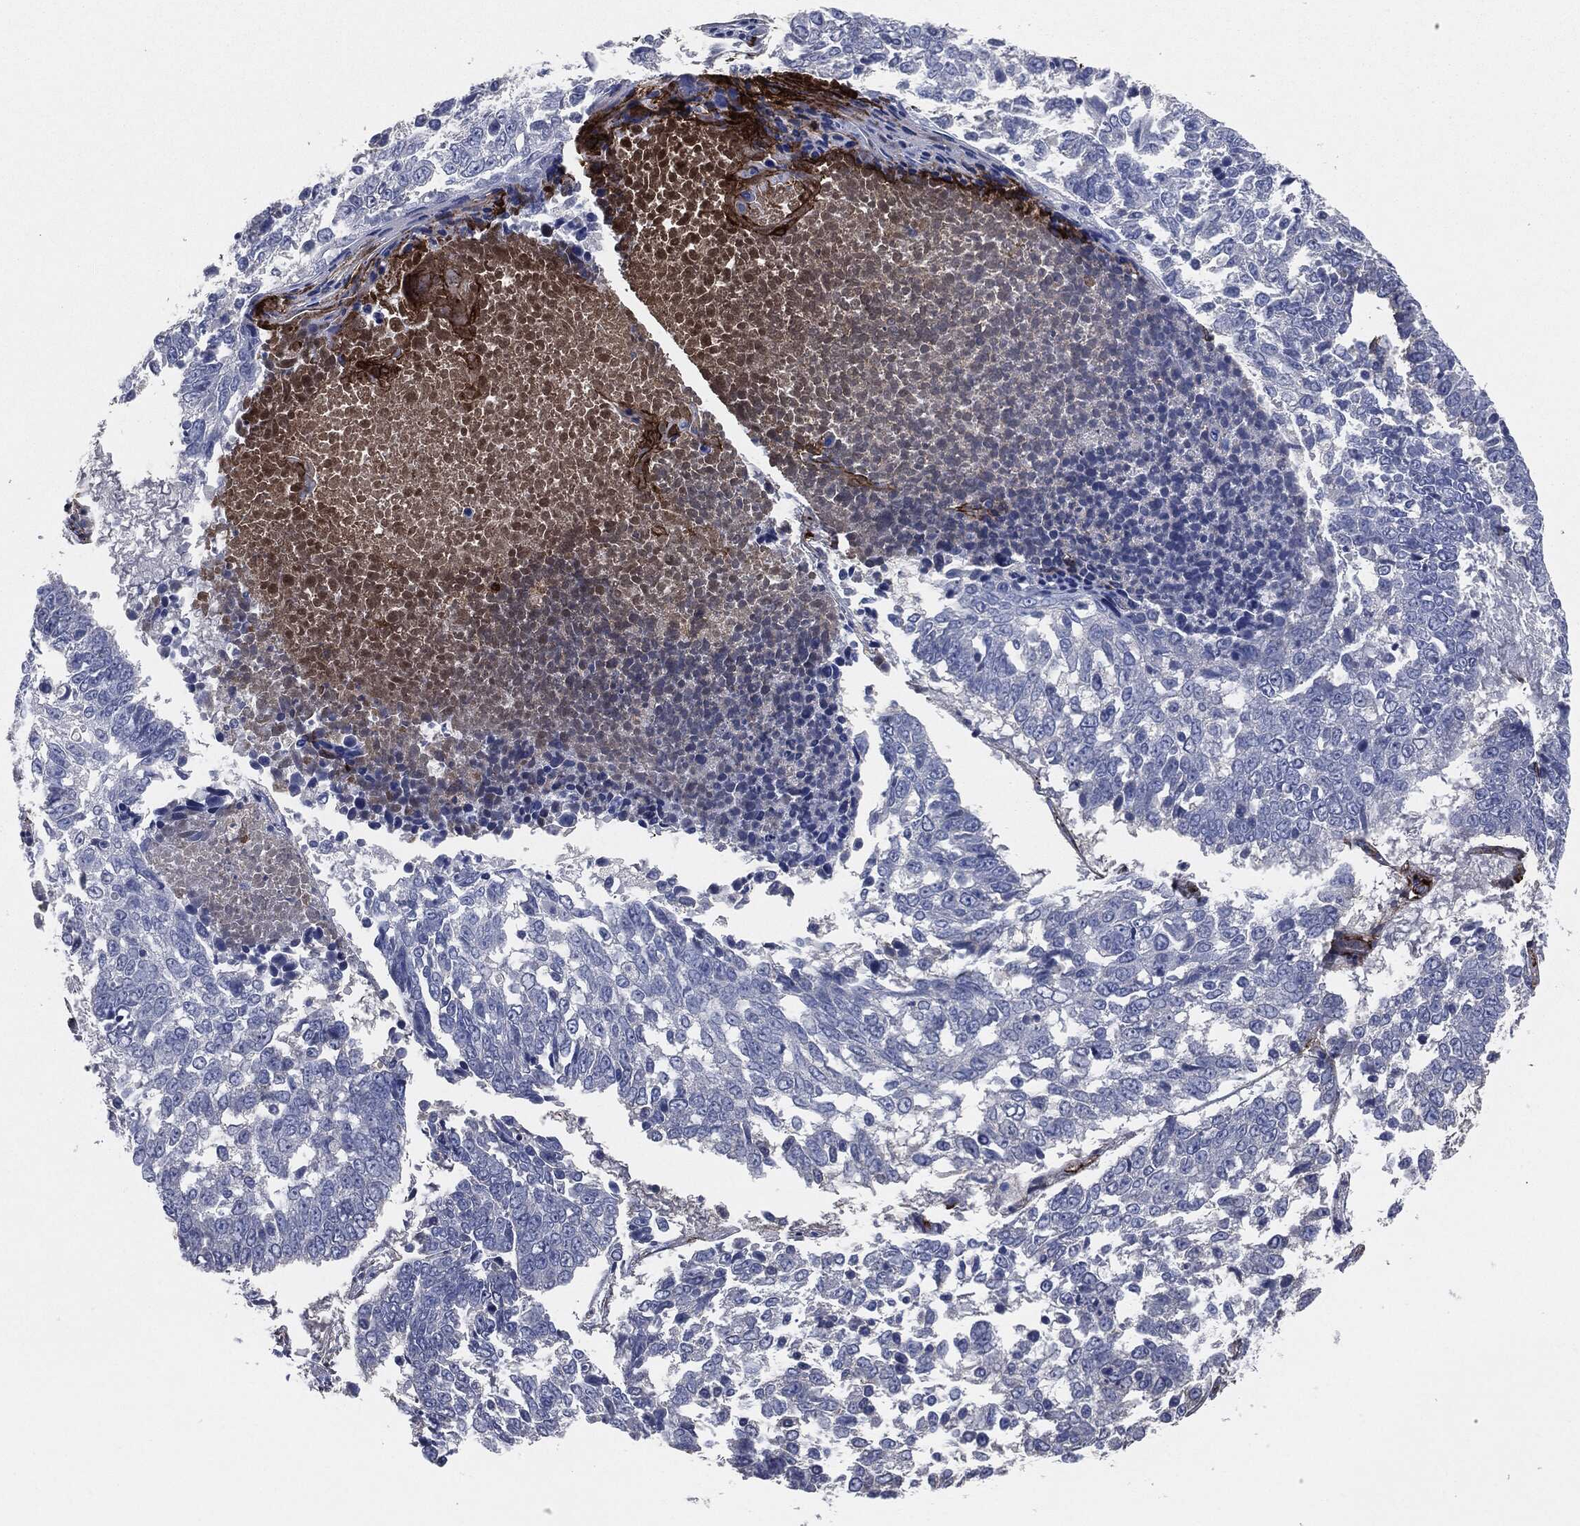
{"staining": {"intensity": "negative", "quantity": "none", "location": "none"}, "tissue": "lung cancer", "cell_type": "Tumor cells", "image_type": "cancer", "snomed": [{"axis": "morphology", "description": "Squamous cell carcinoma, NOS"}, {"axis": "topography", "description": "Lung"}], "caption": "High magnification brightfield microscopy of lung cancer (squamous cell carcinoma) stained with DAB (brown) and counterstained with hematoxylin (blue): tumor cells show no significant positivity.", "gene": "APOB", "patient": {"sex": "male", "age": 82}}